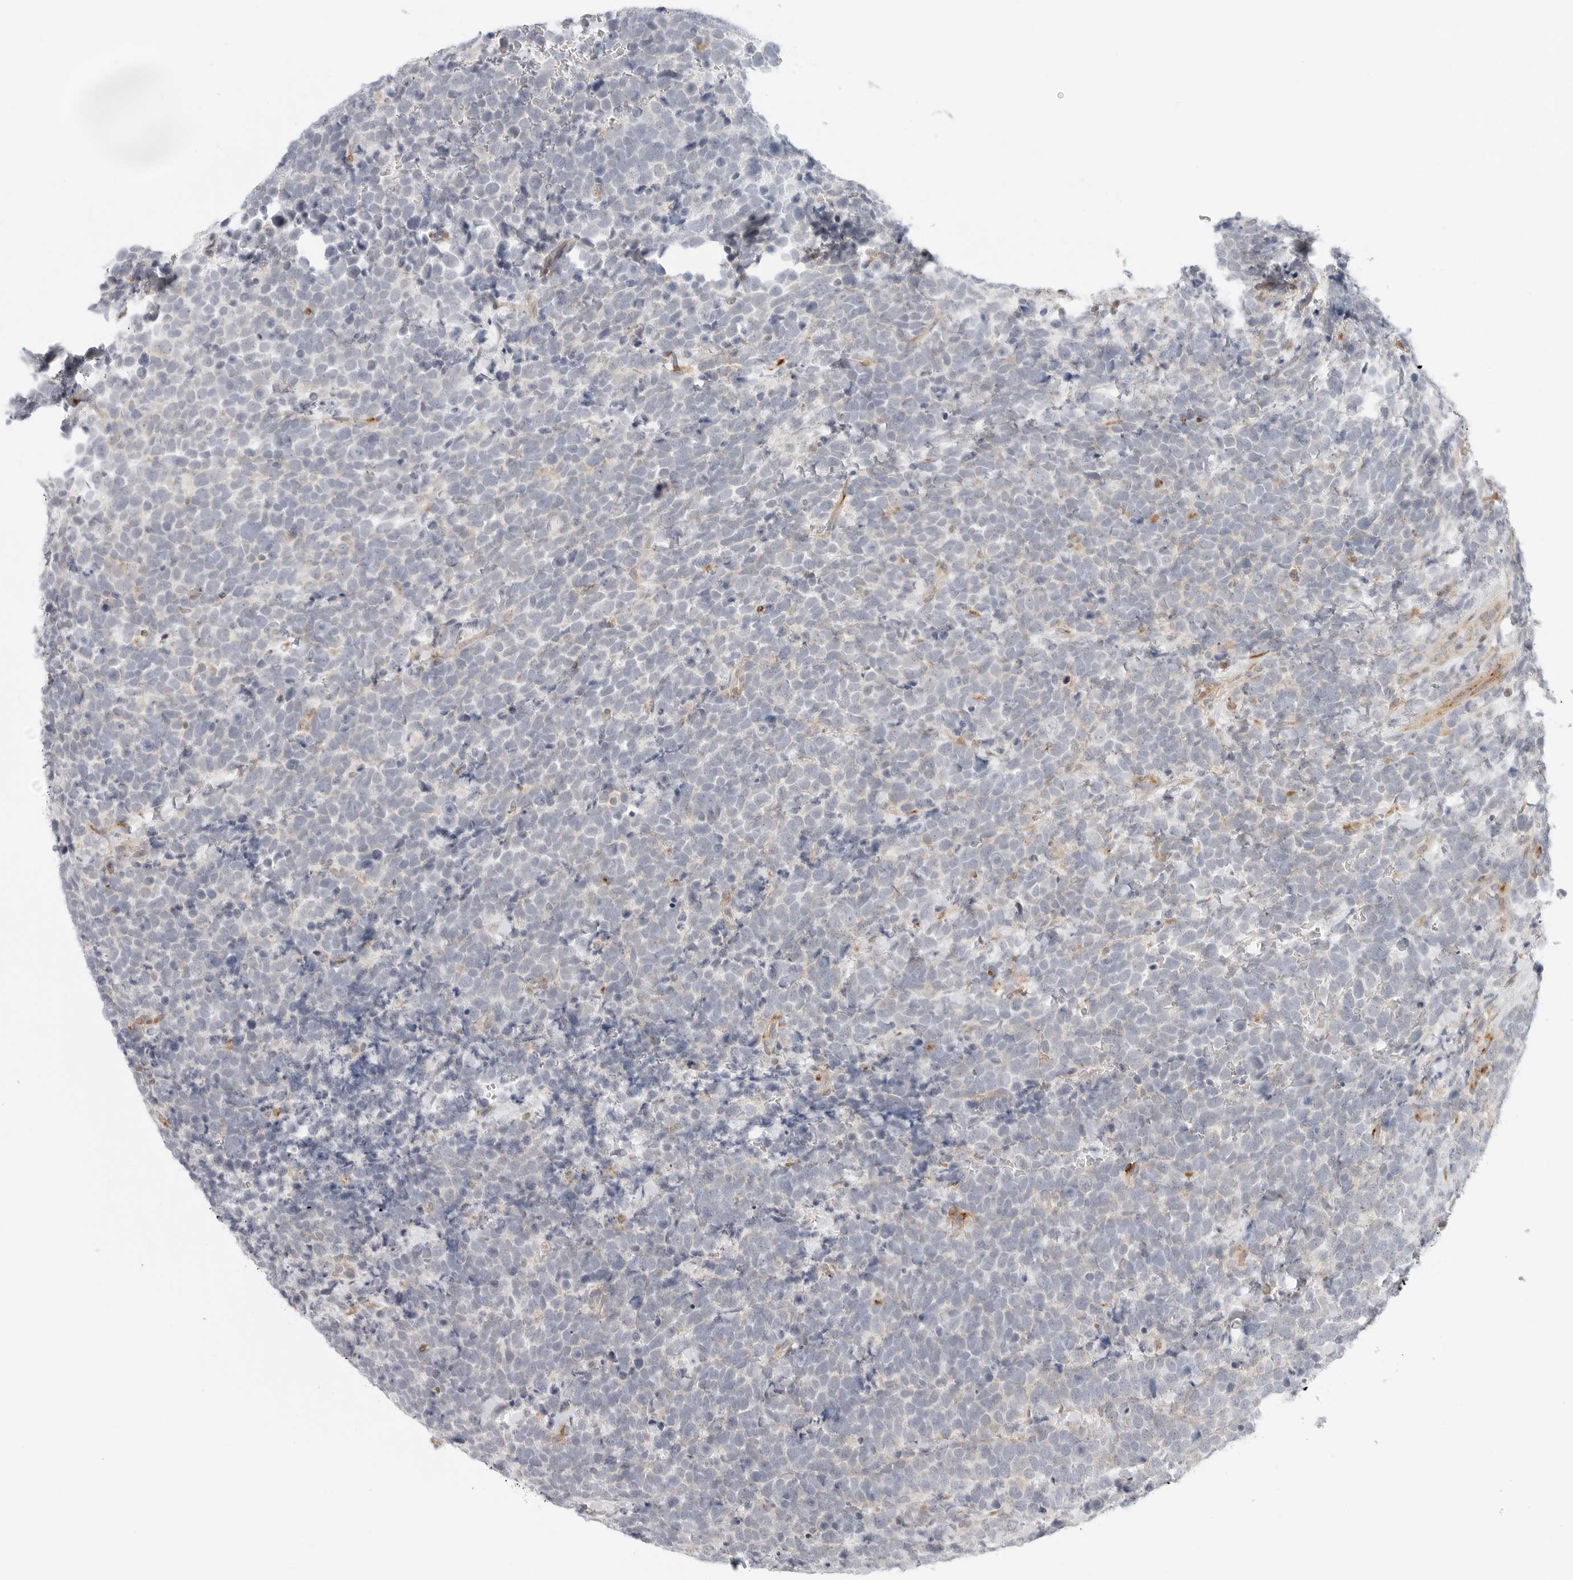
{"staining": {"intensity": "negative", "quantity": "none", "location": "none"}, "tissue": "urothelial cancer", "cell_type": "Tumor cells", "image_type": "cancer", "snomed": [{"axis": "morphology", "description": "Urothelial carcinoma, High grade"}, {"axis": "topography", "description": "Urinary bladder"}], "caption": "Immunohistochemistry (IHC) micrograph of human urothelial cancer stained for a protein (brown), which demonstrates no positivity in tumor cells.", "gene": "C1QTNF1", "patient": {"sex": "female", "age": 82}}